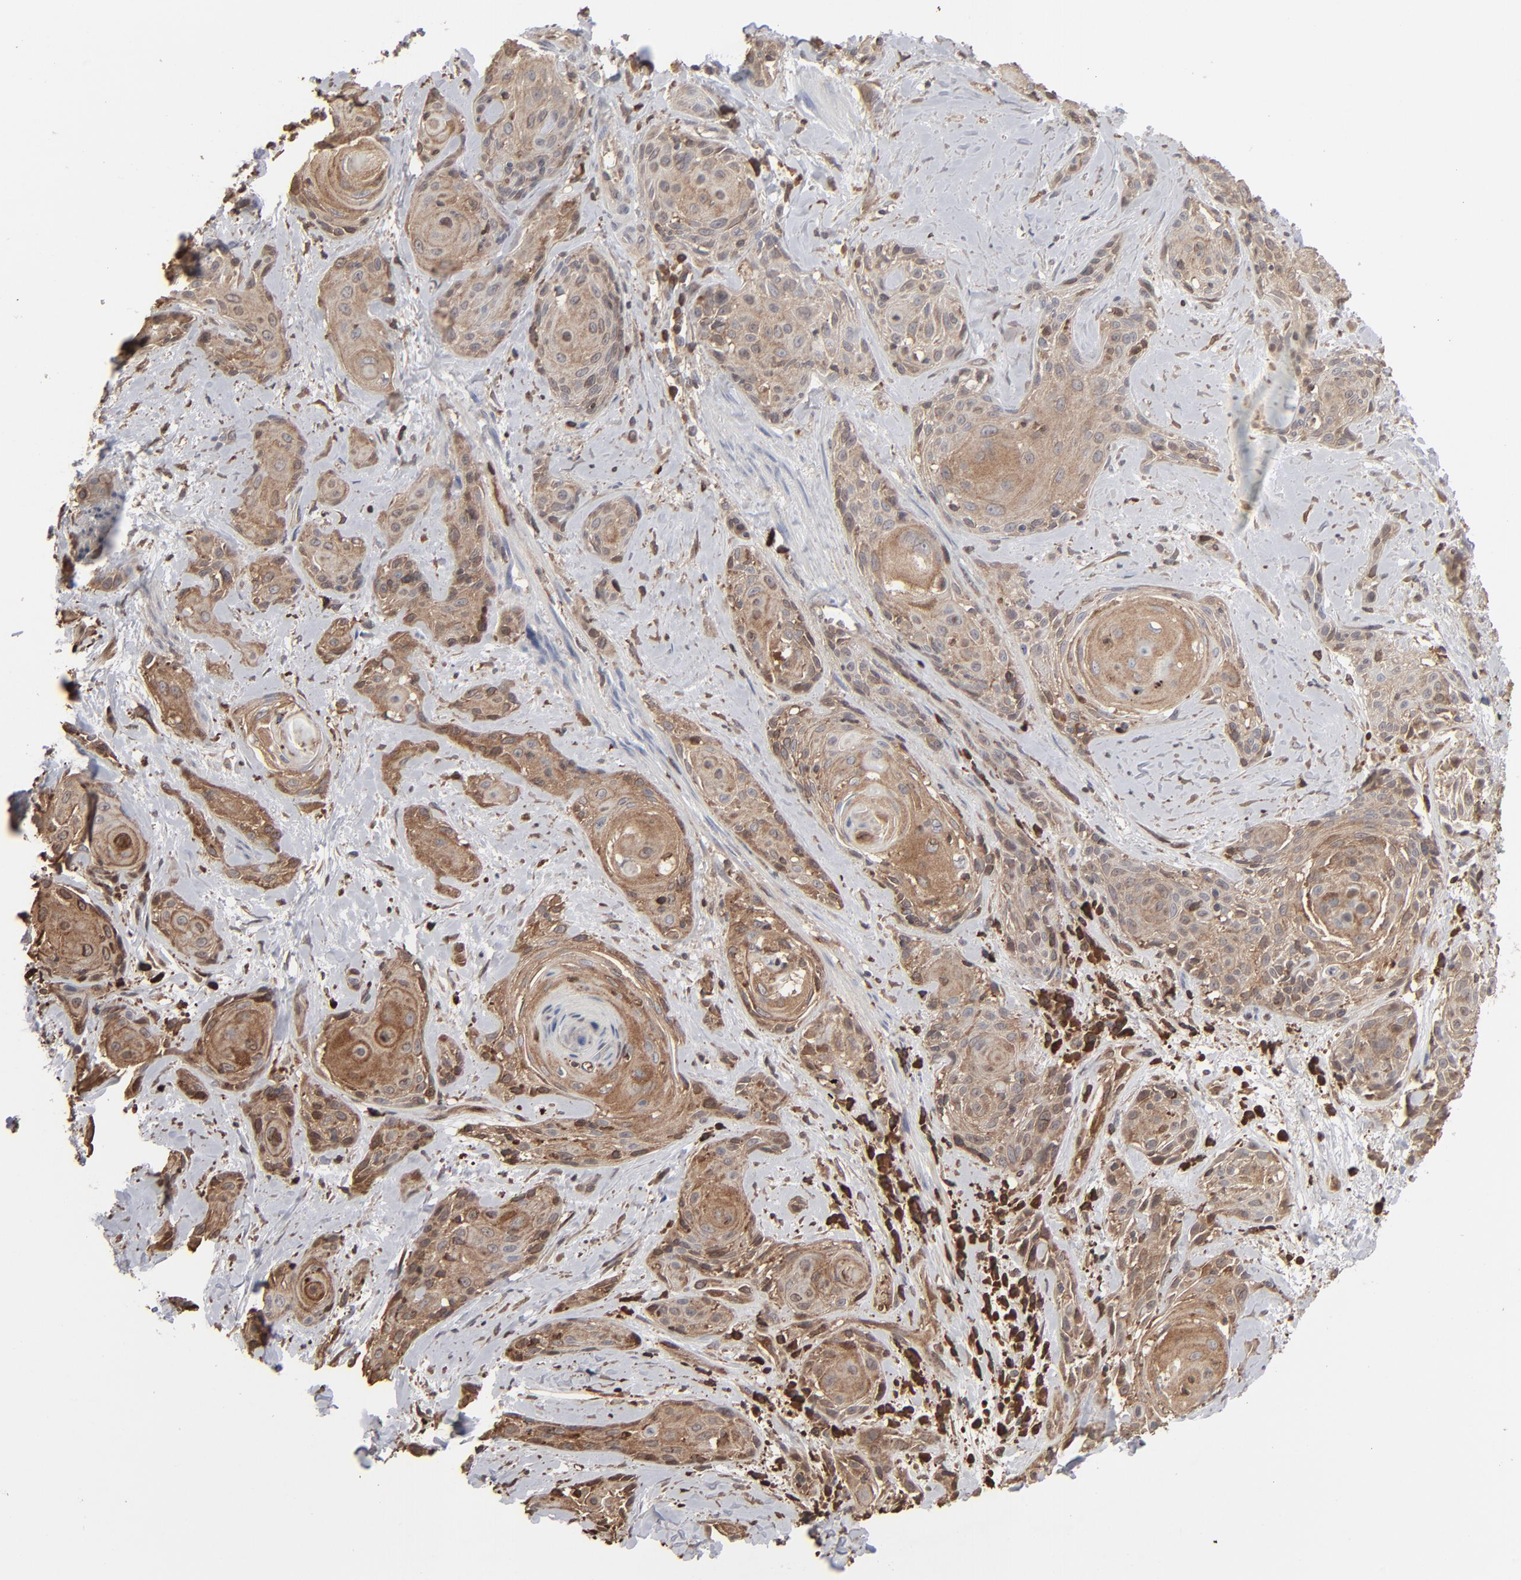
{"staining": {"intensity": "moderate", "quantity": ">75%", "location": "cytoplasmic/membranous"}, "tissue": "skin cancer", "cell_type": "Tumor cells", "image_type": "cancer", "snomed": [{"axis": "morphology", "description": "Squamous cell carcinoma, NOS"}, {"axis": "topography", "description": "Skin"}, {"axis": "topography", "description": "Anal"}], "caption": "A brown stain highlights moderate cytoplasmic/membranous staining of a protein in human squamous cell carcinoma (skin) tumor cells.", "gene": "NME1-NME2", "patient": {"sex": "male", "age": 64}}